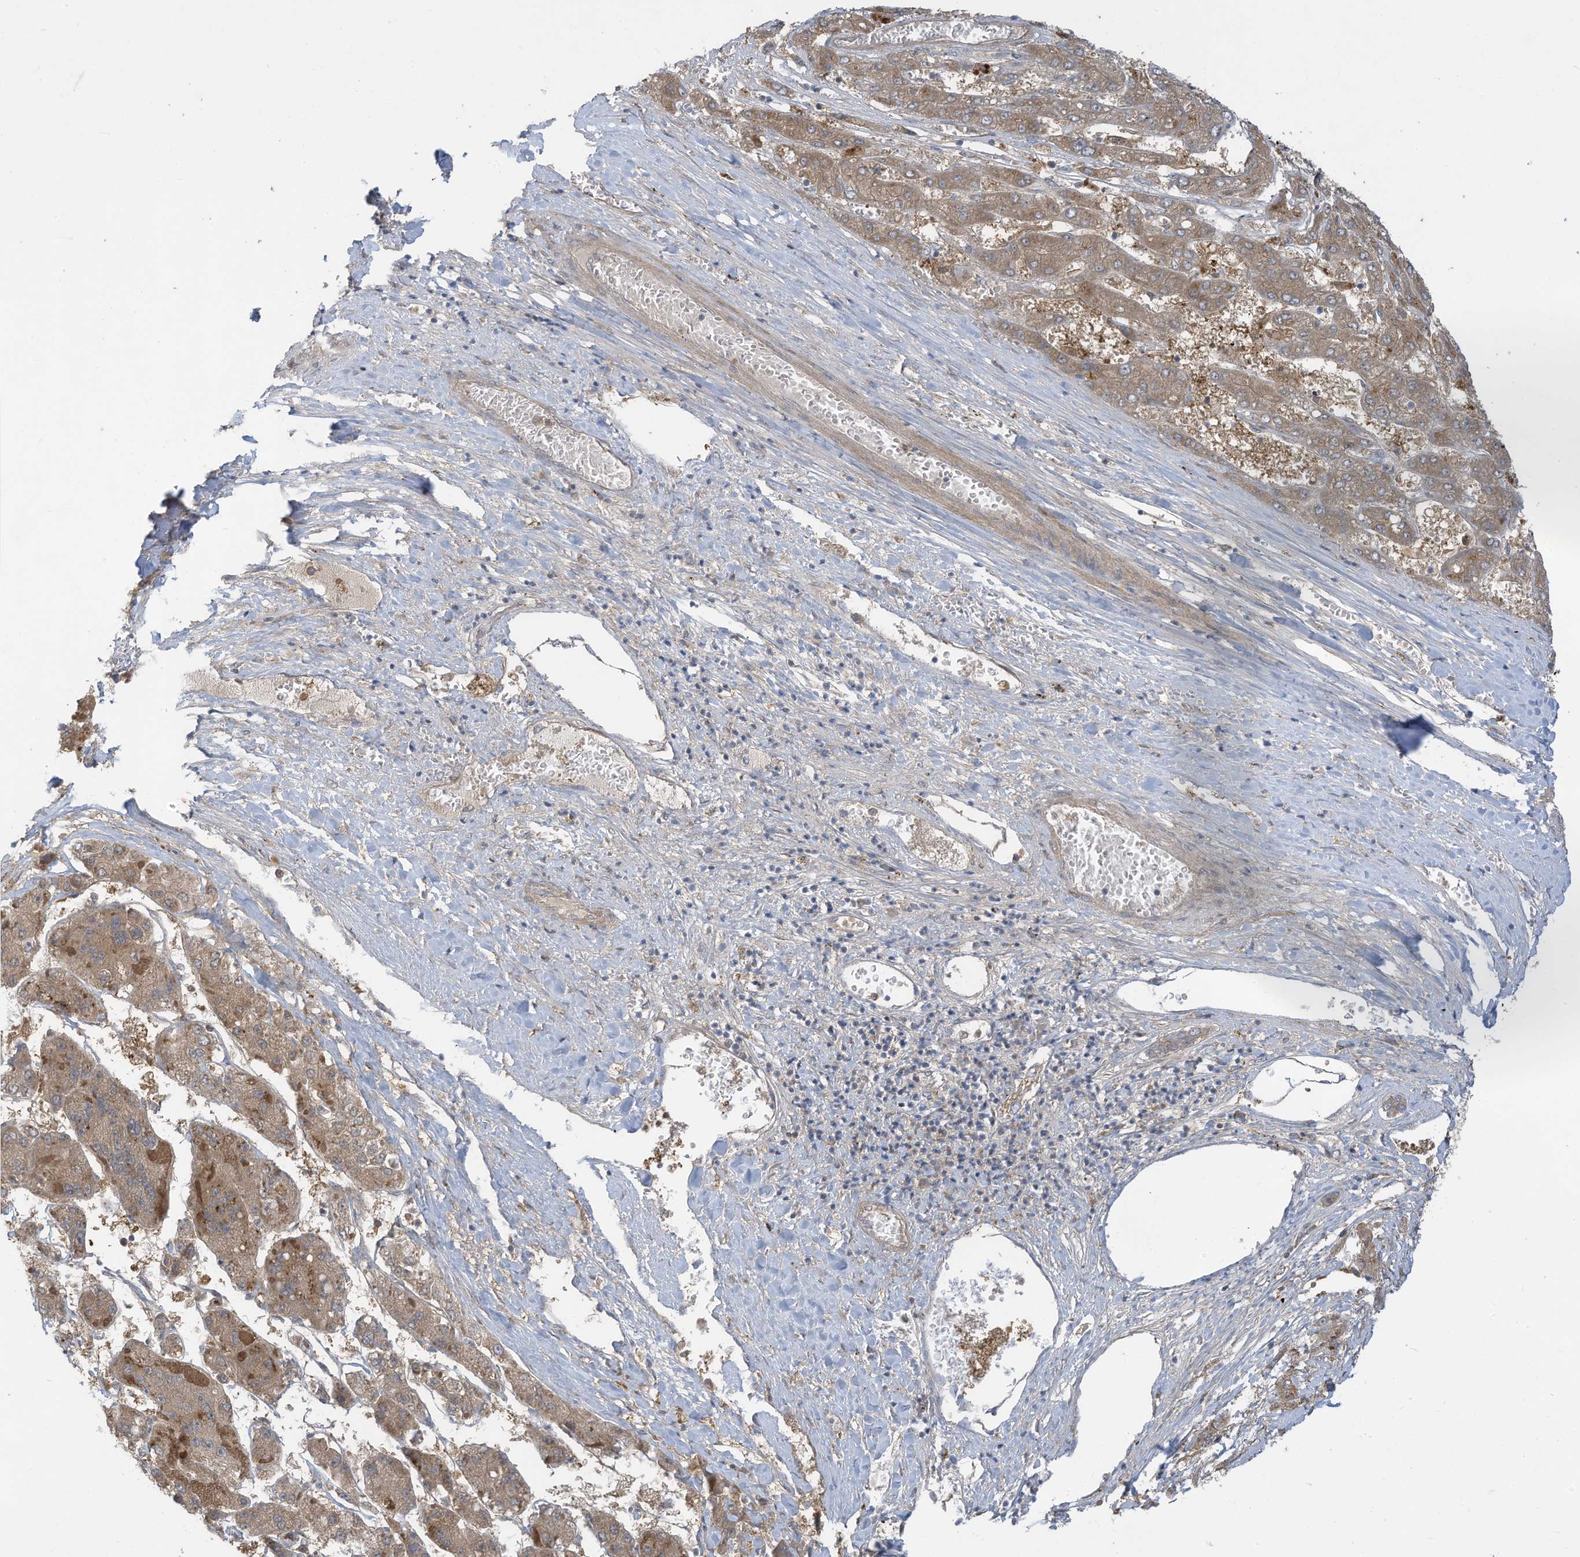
{"staining": {"intensity": "moderate", "quantity": ">75%", "location": "cytoplasmic/membranous"}, "tissue": "liver cancer", "cell_type": "Tumor cells", "image_type": "cancer", "snomed": [{"axis": "morphology", "description": "Carcinoma, Hepatocellular, NOS"}, {"axis": "topography", "description": "Liver"}], "caption": "Liver cancer stained with IHC shows moderate cytoplasmic/membranous expression in approximately >75% of tumor cells.", "gene": "ADI1", "patient": {"sex": "female", "age": 73}}